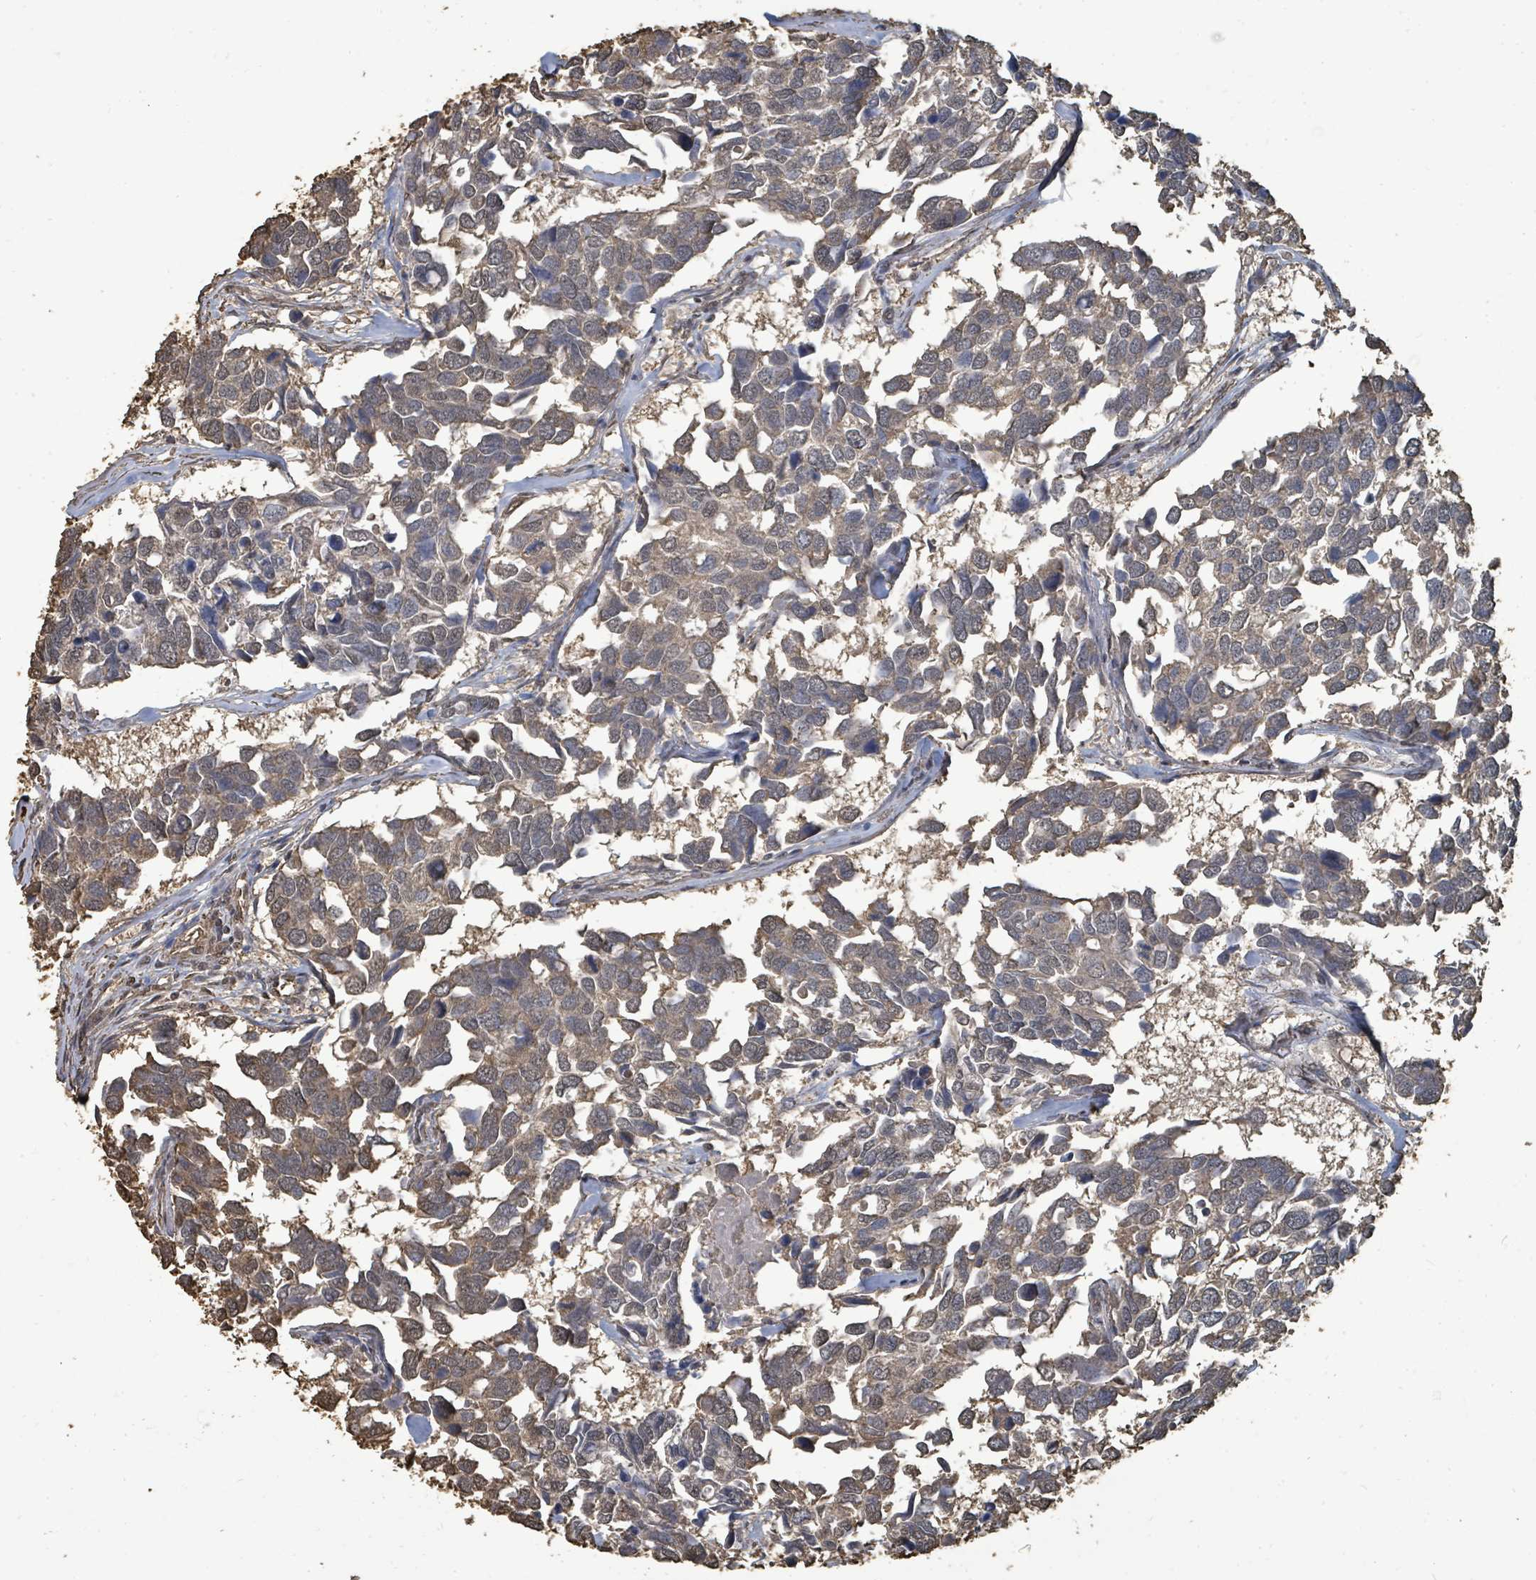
{"staining": {"intensity": "moderate", "quantity": "25%-75%", "location": "cytoplasmic/membranous"}, "tissue": "breast cancer", "cell_type": "Tumor cells", "image_type": "cancer", "snomed": [{"axis": "morphology", "description": "Duct carcinoma"}, {"axis": "topography", "description": "Breast"}], "caption": "Intraductal carcinoma (breast) stained with immunohistochemistry (IHC) reveals moderate cytoplasmic/membranous expression in about 25%-75% of tumor cells.", "gene": "C6orf52", "patient": {"sex": "female", "age": 83}}